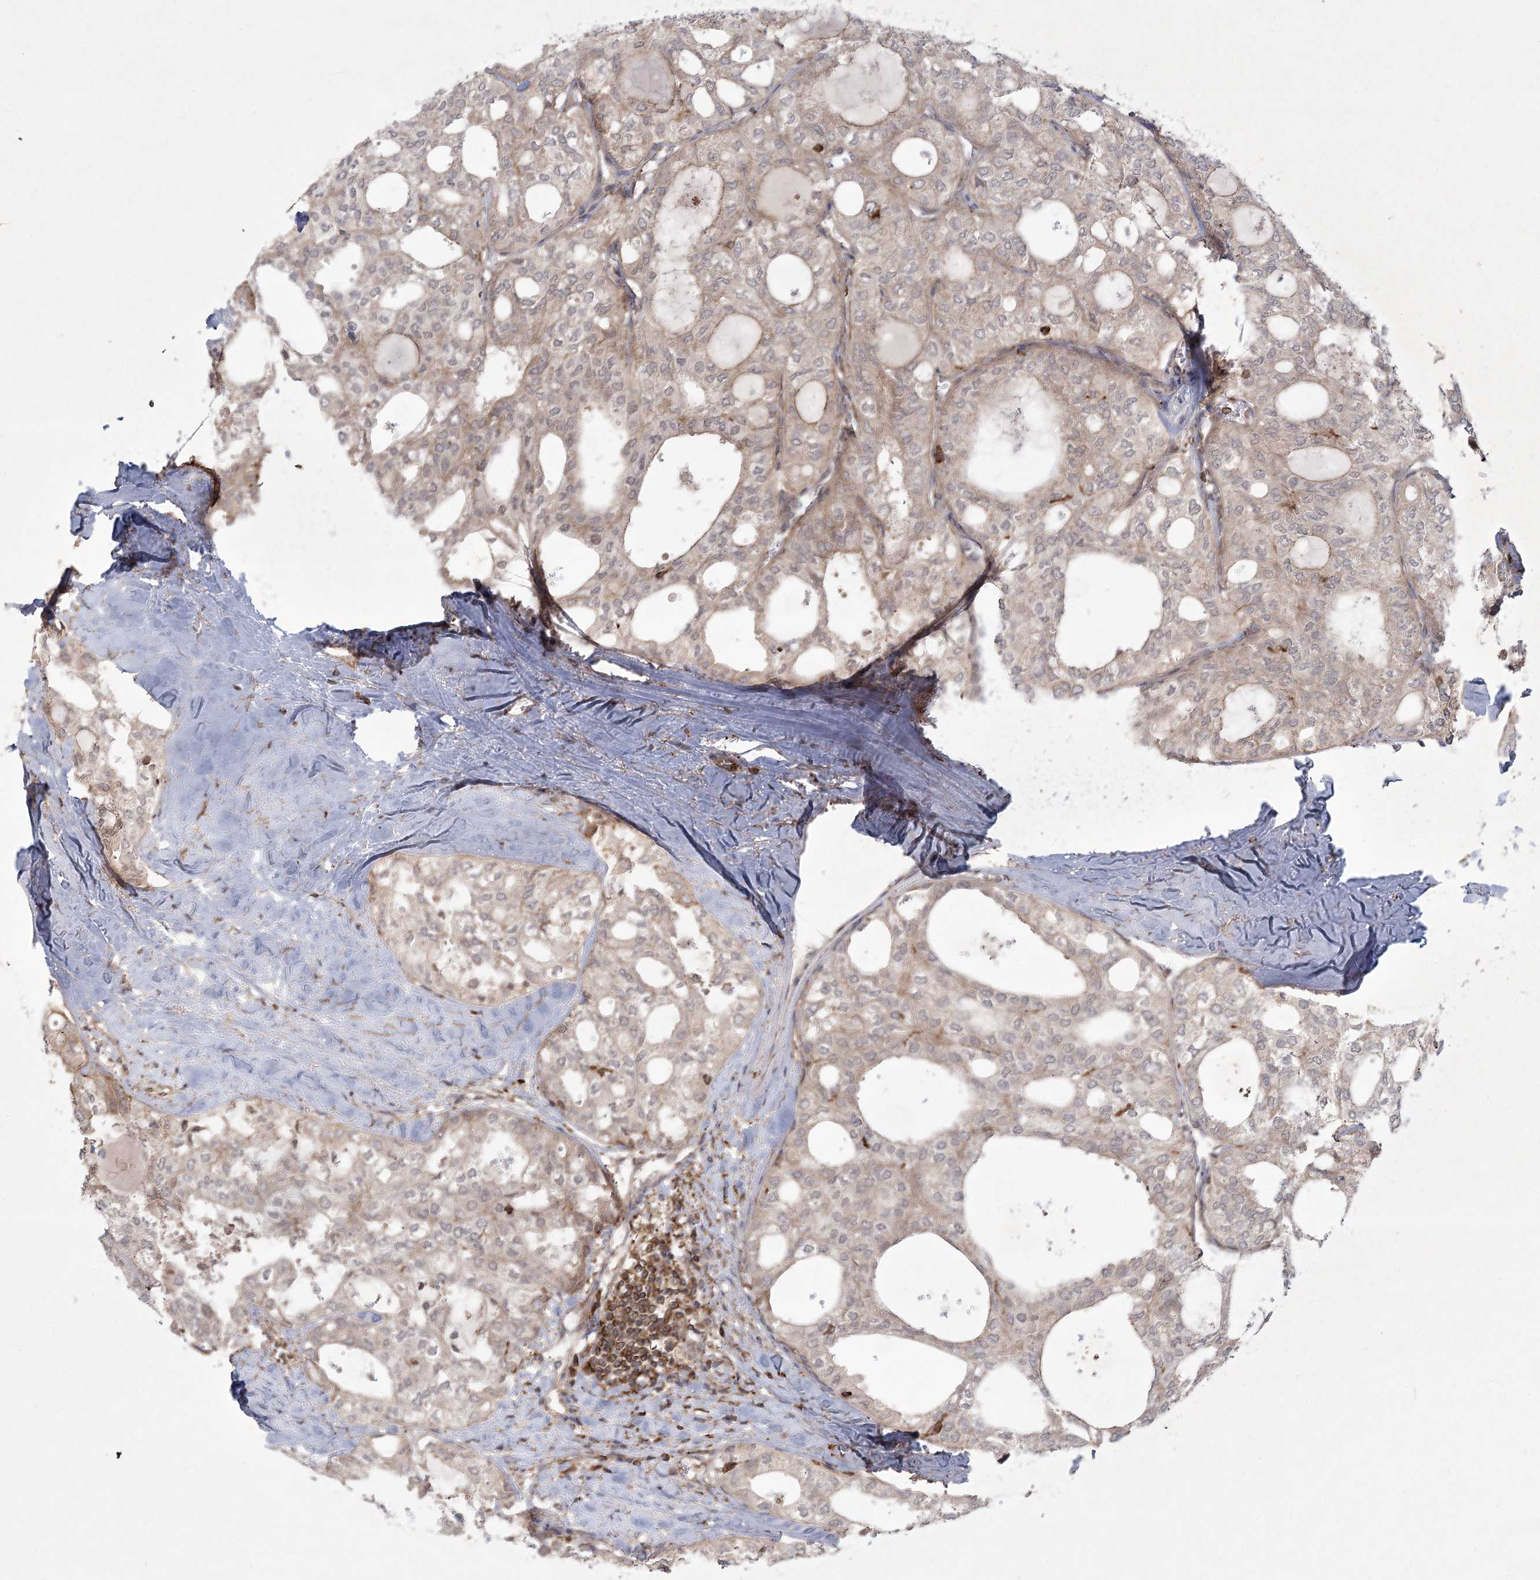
{"staining": {"intensity": "weak", "quantity": "<25%", "location": "cytoplasmic/membranous"}, "tissue": "thyroid cancer", "cell_type": "Tumor cells", "image_type": "cancer", "snomed": [{"axis": "morphology", "description": "Follicular adenoma carcinoma, NOS"}, {"axis": "topography", "description": "Thyroid gland"}], "caption": "Immunohistochemistry (IHC) micrograph of neoplastic tissue: human thyroid follicular adenoma carcinoma stained with DAB demonstrates no significant protein expression in tumor cells.", "gene": "MEPE", "patient": {"sex": "male", "age": 75}}